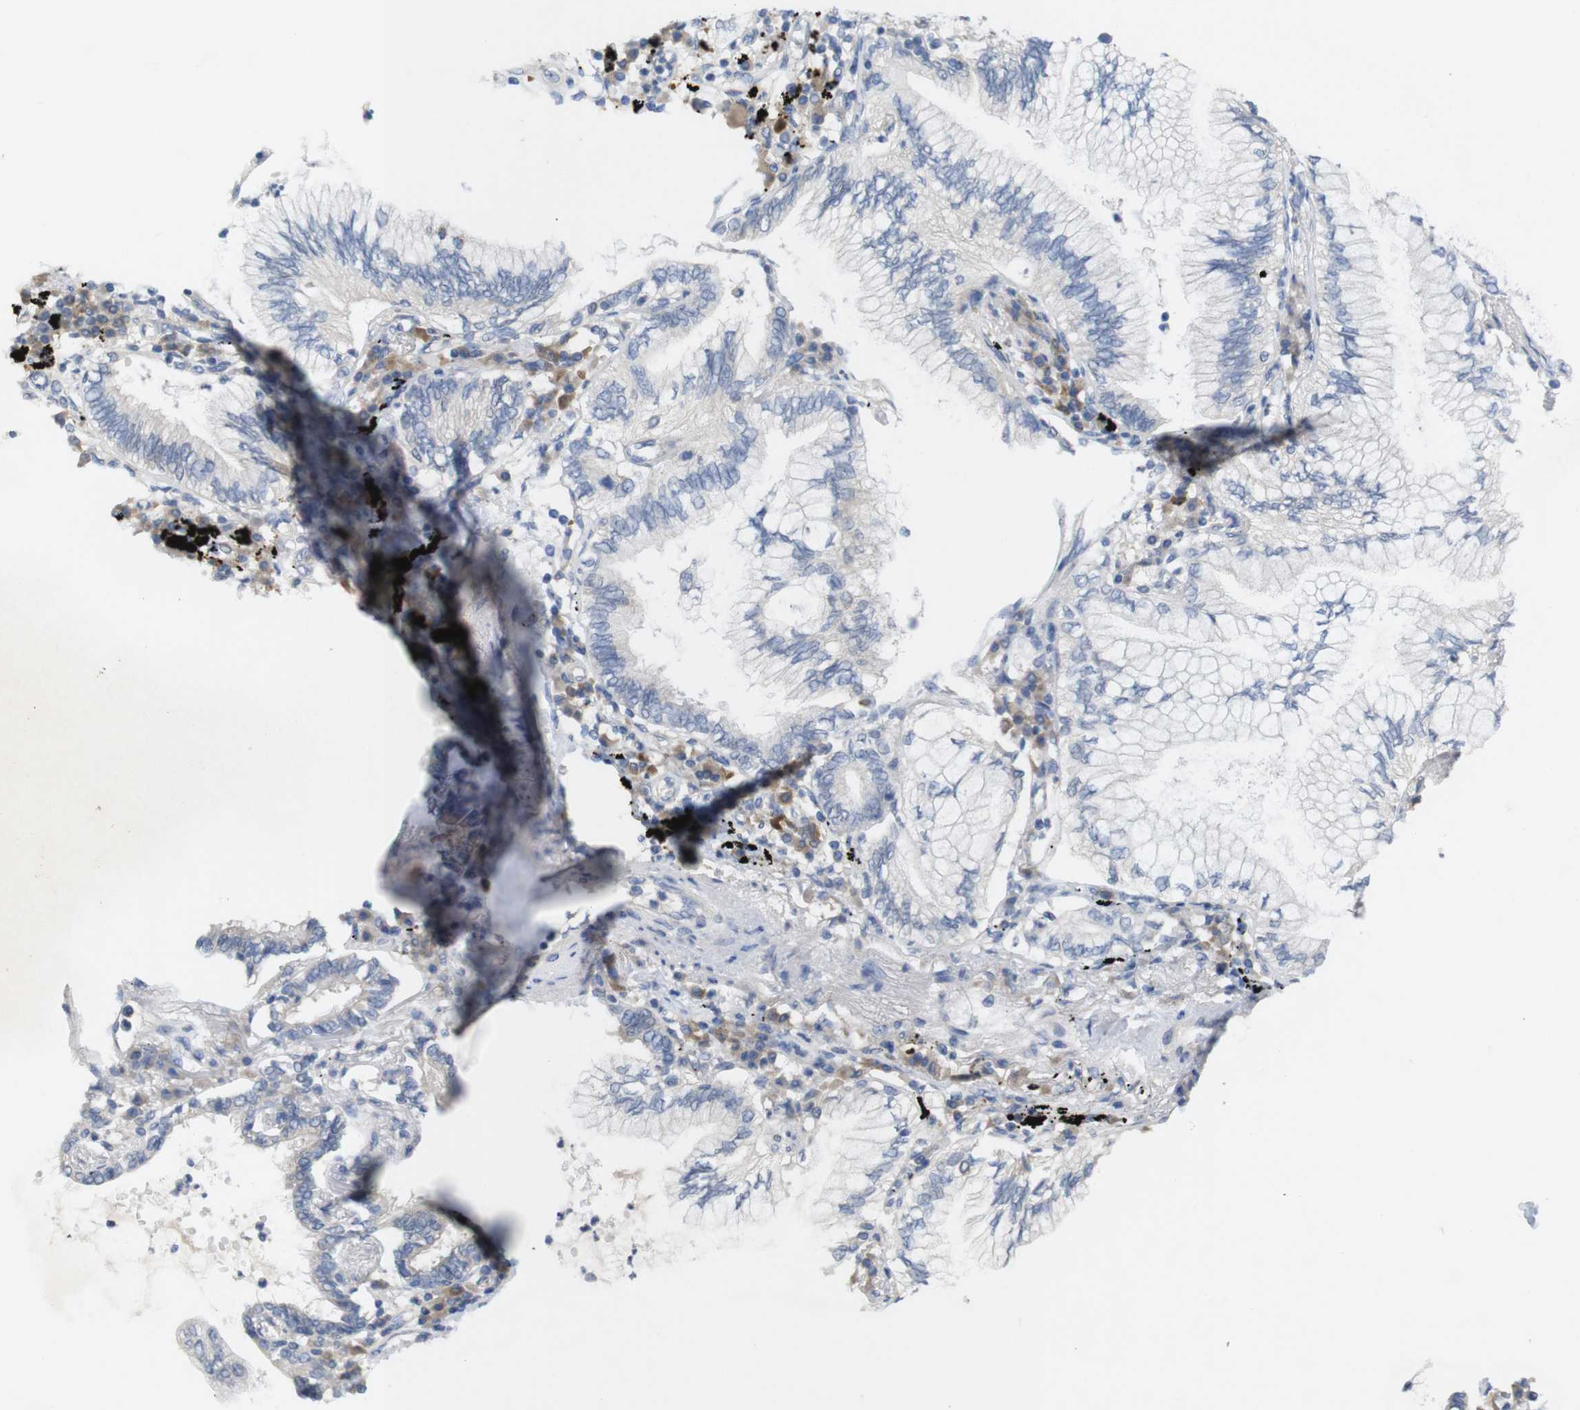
{"staining": {"intensity": "negative", "quantity": "none", "location": "none"}, "tissue": "lung cancer", "cell_type": "Tumor cells", "image_type": "cancer", "snomed": [{"axis": "morphology", "description": "Normal tissue, NOS"}, {"axis": "morphology", "description": "Adenocarcinoma, NOS"}, {"axis": "topography", "description": "Bronchus"}, {"axis": "topography", "description": "Lung"}], "caption": "Lung cancer (adenocarcinoma) stained for a protein using immunohistochemistry shows no expression tumor cells.", "gene": "BCAR3", "patient": {"sex": "female", "age": 70}}